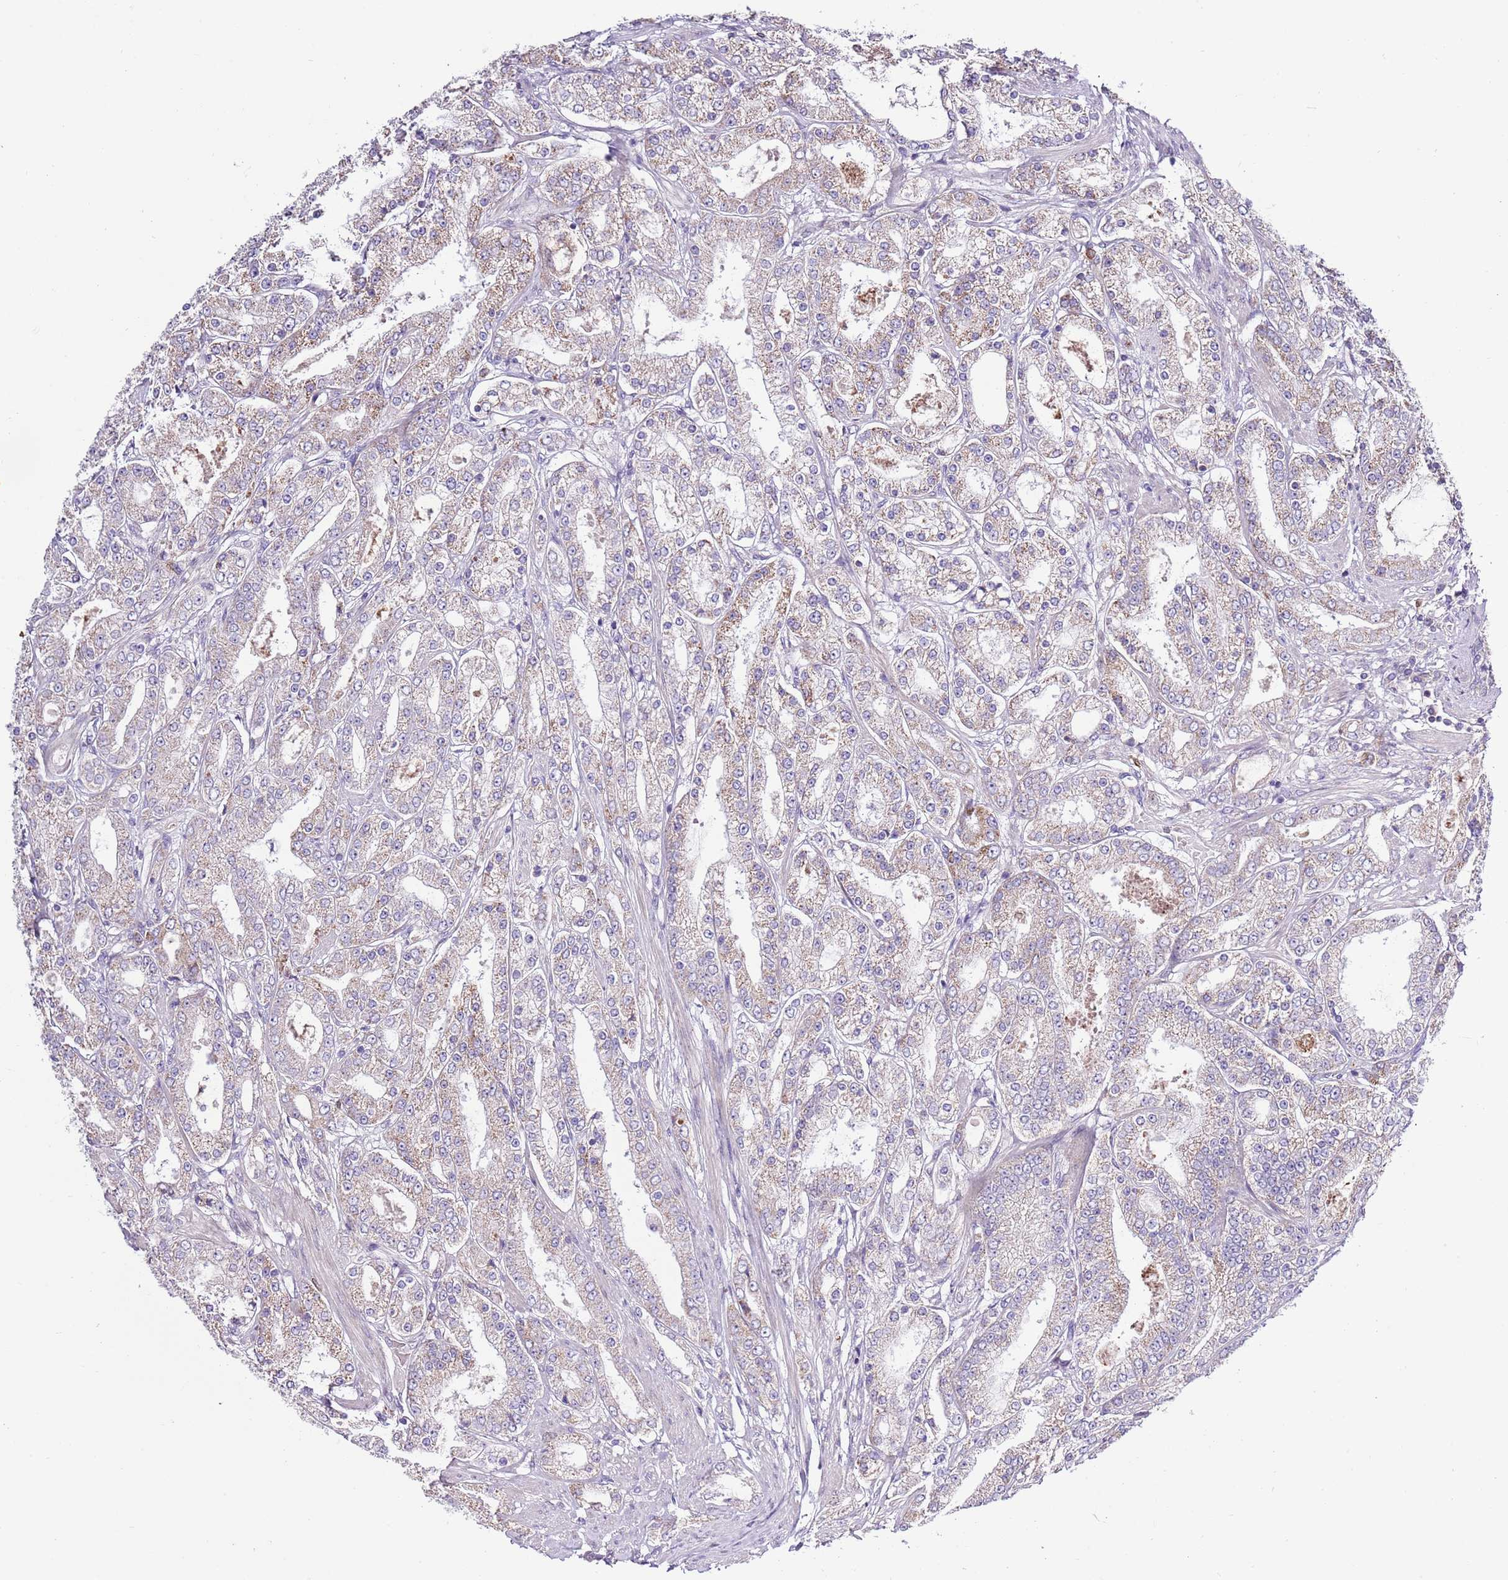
{"staining": {"intensity": "moderate", "quantity": "<25%", "location": "cytoplasmic/membranous"}, "tissue": "prostate cancer", "cell_type": "Tumor cells", "image_type": "cancer", "snomed": [{"axis": "morphology", "description": "Adenocarcinoma, High grade"}, {"axis": "topography", "description": "Prostate"}], "caption": "Prostate cancer (adenocarcinoma (high-grade)) stained for a protein displays moderate cytoplasmic/membranous positivity in tumor cells.", "gene": "SMG1", "patient": {"sex": "male", "age": 68}}